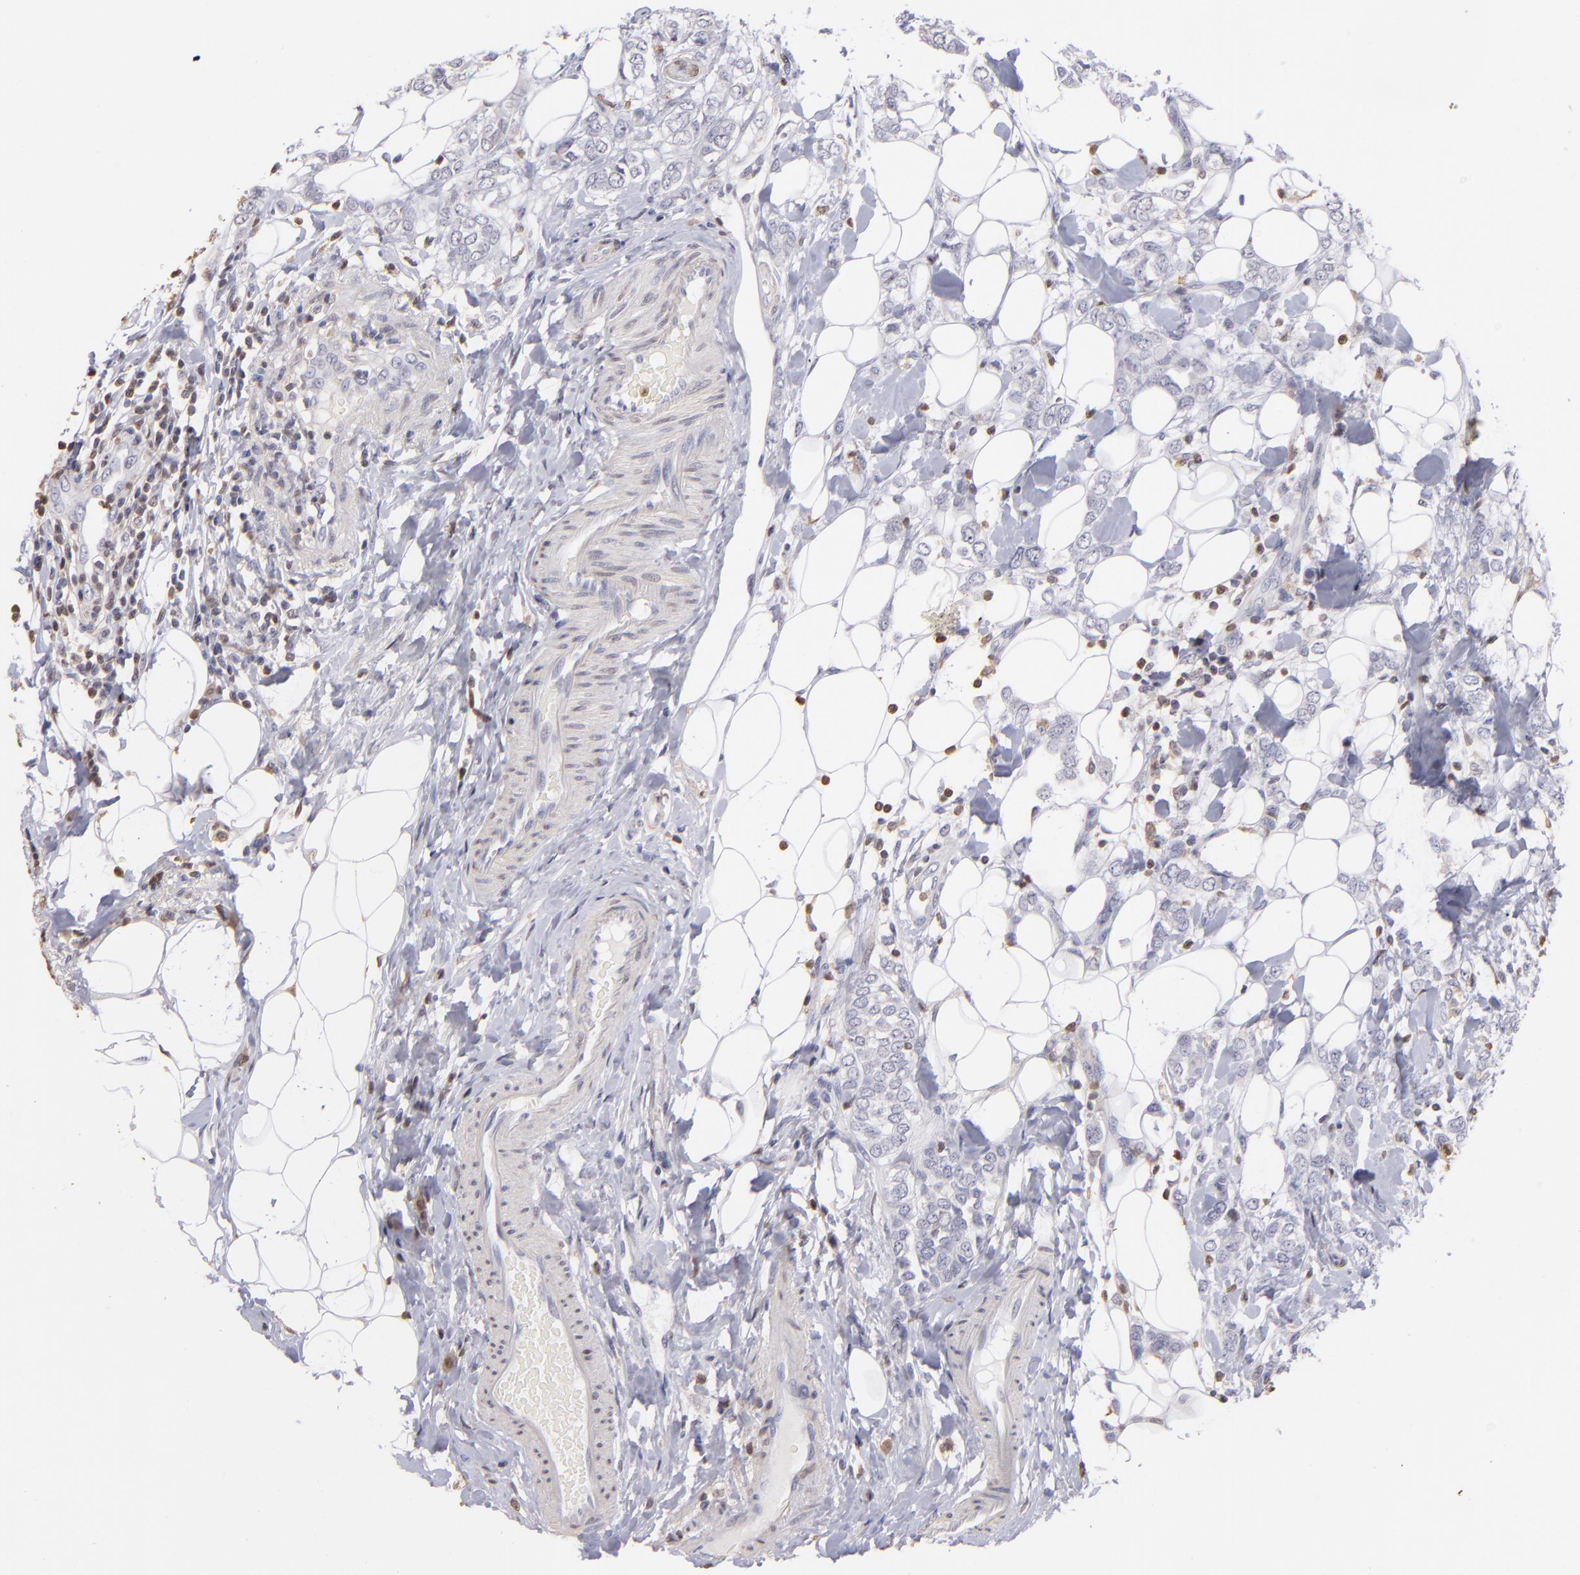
{"staining": {"intensity": "negative", "quantity": "none", "location": "none"}, "tissue": "breast cancer", "cell_type": "Tumor cells", "image_type": "cancer", "snomed": [{"axis": "morphology", "description": "Normal tissue, NOS"}, {"axis": "morphology", "description": "Lobular carcinoma"}, {"axis": "topography", "description": "Breast"}], "caption": "Immunohistochemistry (IHC) histopathology image of neoplastic tissue: human breast cancer stained with DAB (3,3'-diaminobenzidine) shows no significant protein staining in tumor cells. (Brightfield microscopy of DAB (3,3'-diaminobenzidine) immunohistochemistry at high magnification).", "gene": "S100A2", "patient": {"sex": "female", "age": 47}}